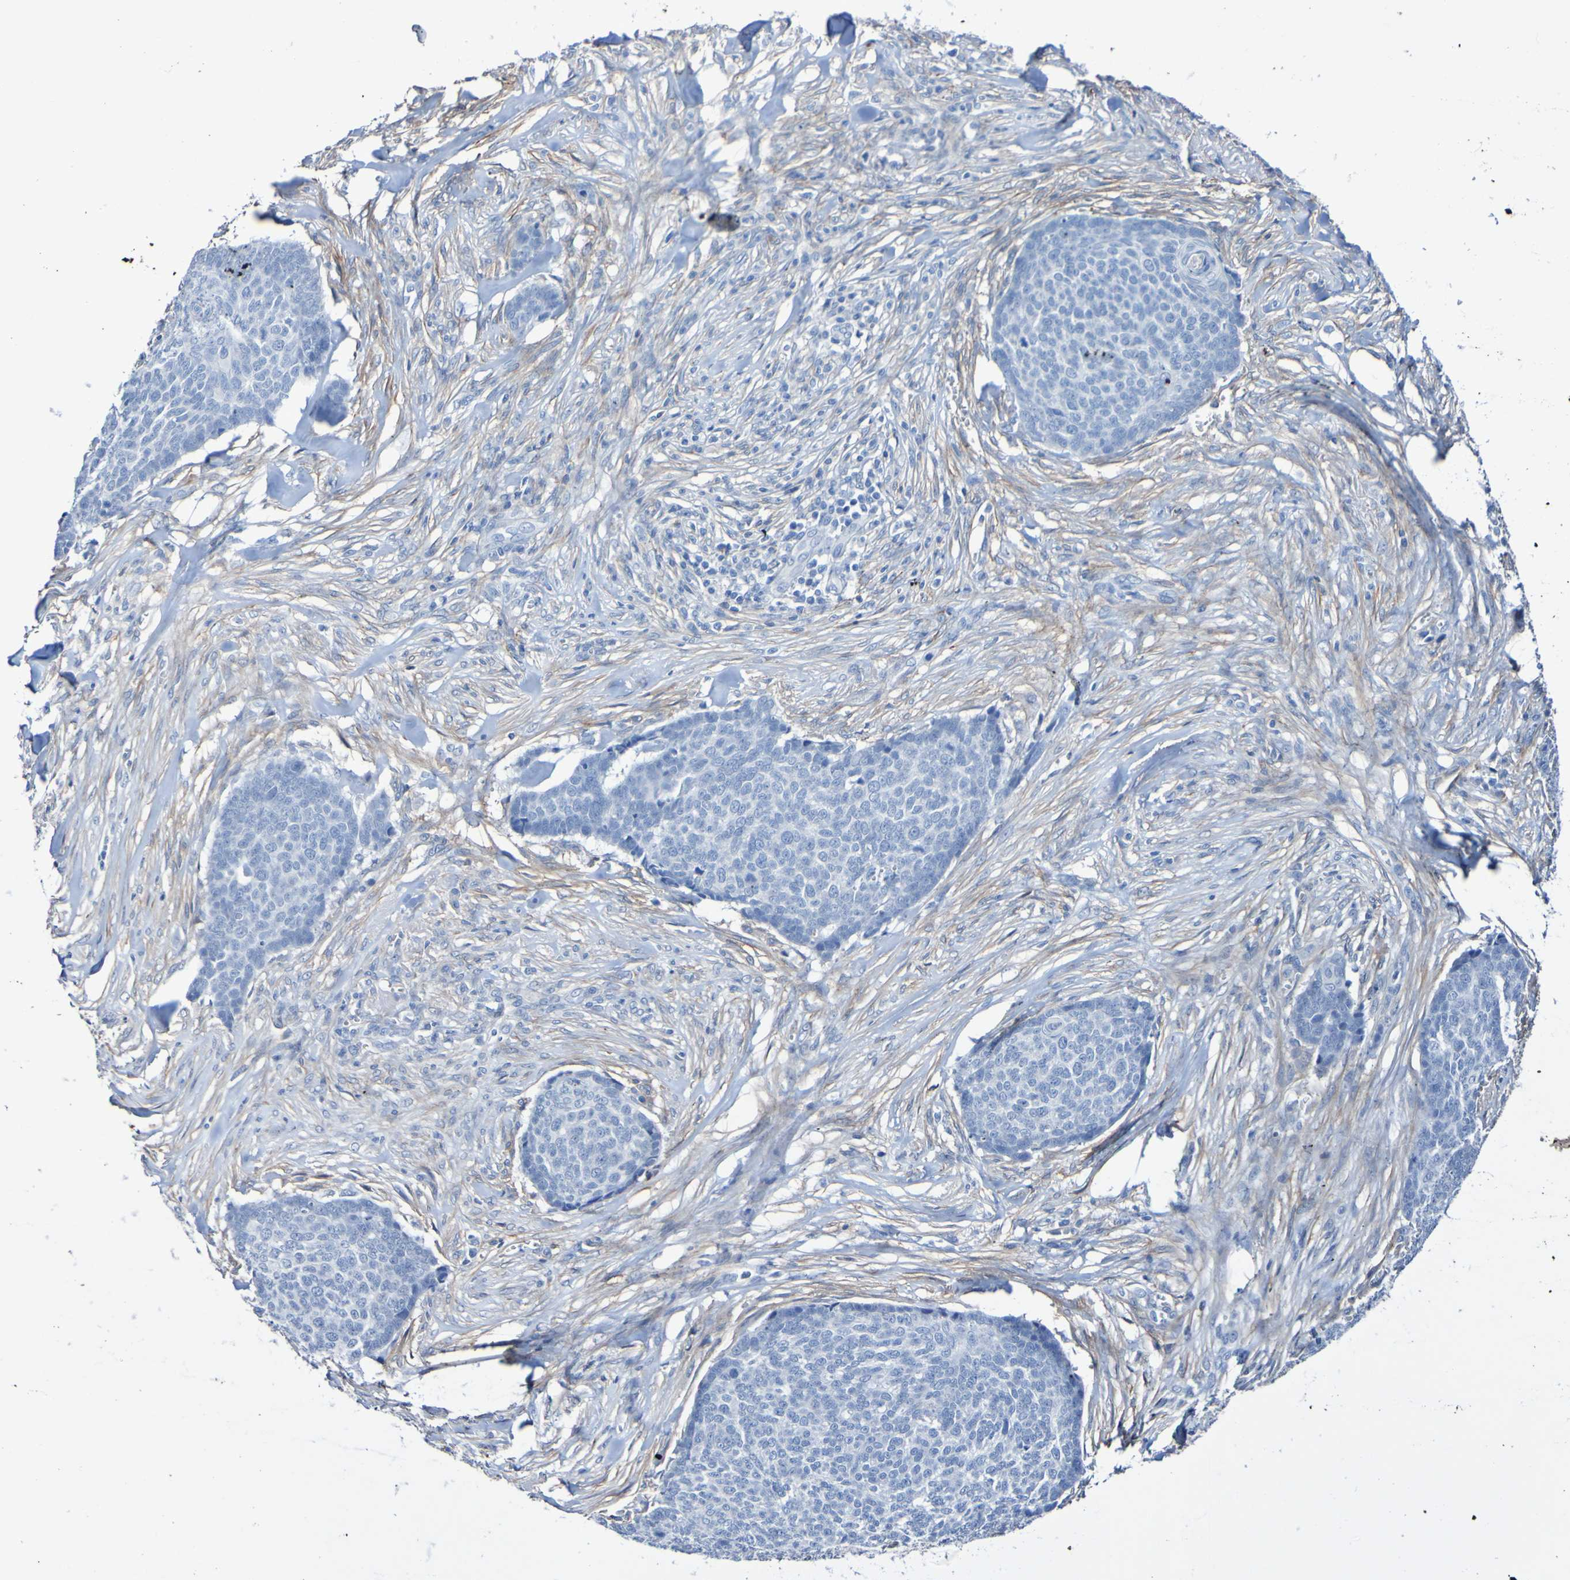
{"staining": {"intensity": "negative", "quantity": "none", "location": "none"}, "tissue": "skin cancer", "cell_type": "Tumor cells", "image_type": "cancer", "snomed": [{"axis": "morphology", "description": "Basal cell carcinoma"}, {"axis": "topography", "description": "Skin"}], "caption": "DAB immunohistochemical staining of human skin cancer demonstrates no significant expression in tumor cells. (Stains: DAB IHC with hematoxylin counter stain, Microscopy: brightfield microscopy at high magnification).", "gene": "SGCB", "patient": {"sex": "male", "age": 84}}